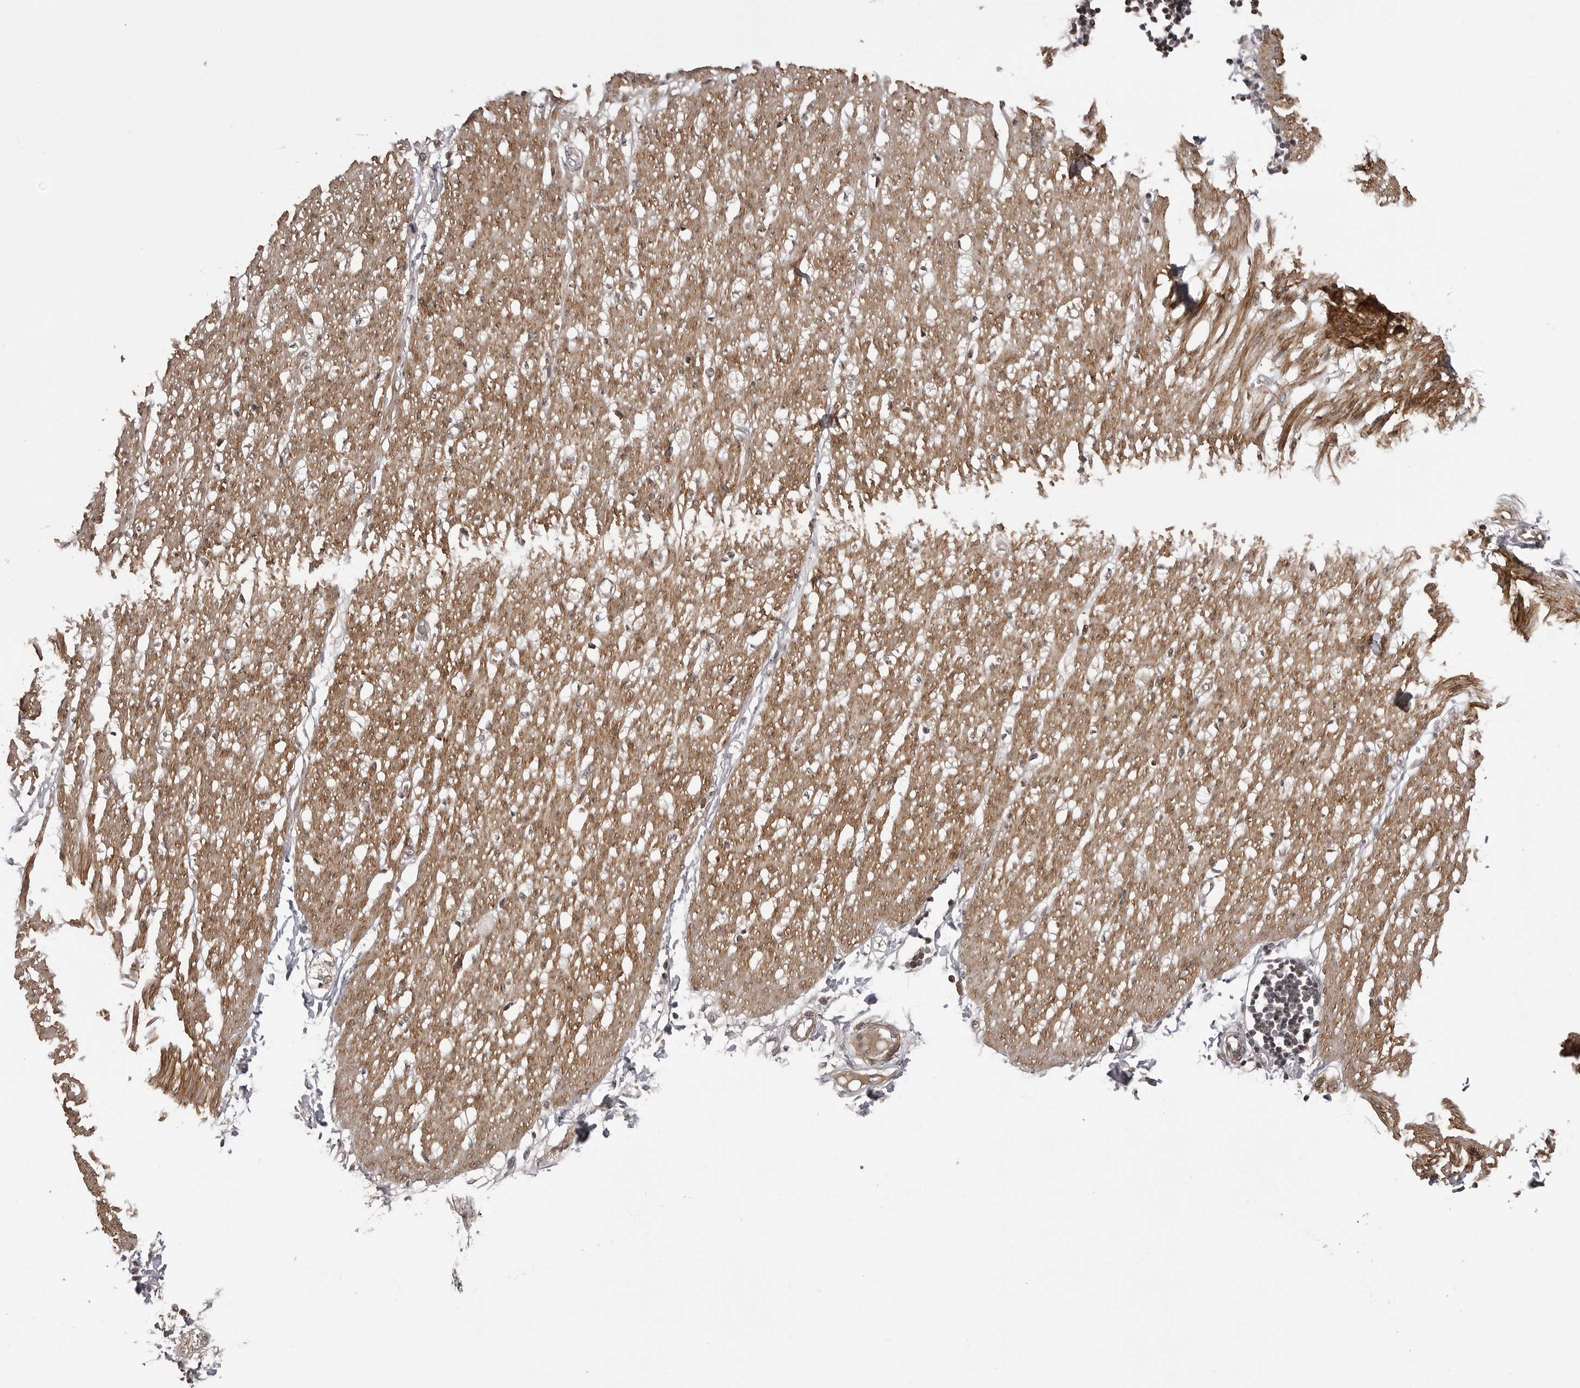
{"staining": {"intensity": "weak", "quantity": ">75%", "location": "cytoplasmic/membranous"}, "tissue": "soft tissue", "cell_type": "Peripheral nerve", "image_type": "normal", "snomed": [{"axis": "morphology", "description": "Normal tissue, NOS"}, {"axis": "morphology", "description": "Adenocarcinoma, NOS"}, {"axis": "topography", "description": "Colon"}, {"axis": "topography", "description": "Peripheral nerve tissue"}], "caption": "Immunohistochemistry (IHC) staining of normal soft tissue, which reveals low levels of weak cytoplasmic/membranous expression in about >75% of peripheral nerve indicating weak cytoplasmic/membranous protein staining. The staining was performed using DAB (brown) for protein detection and nuclei were counterstained in hematoxylin (blue).", "gene": "SORBS1", "patient": {"sex": "male", "age": 14}}